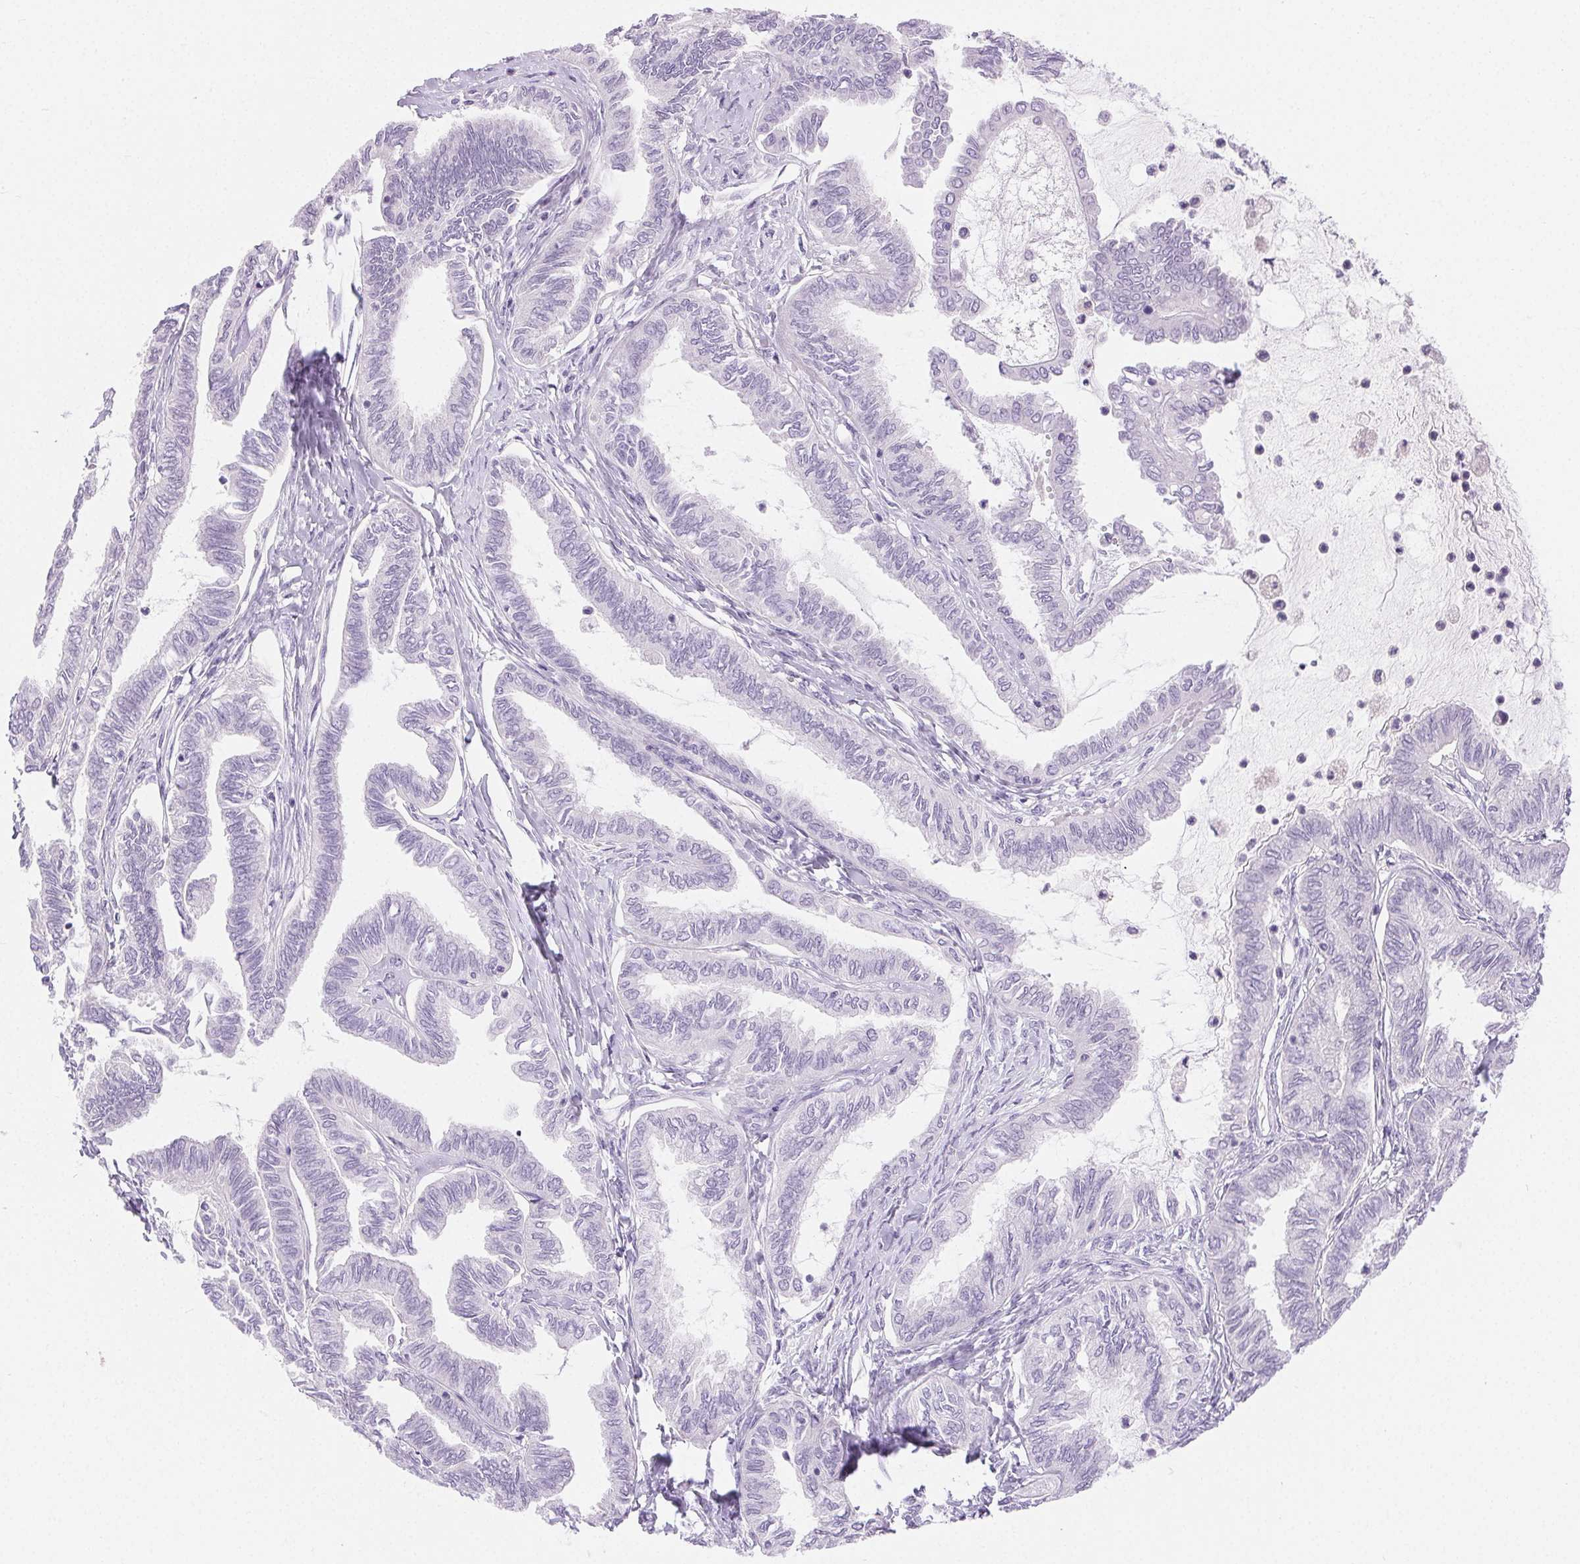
{"staining": {"intensity": "negative", "quantity": "none", "location": "none"}, "tissue": "ovarian cancer", "cell_type": "Tumor cells", "image_type": "cancer", "snomed": [{"axis": "morphology", "description": "Carcinoma, endometroid"}, {"axis": "topography", "description": "Ovary"}], "caption": "This micrograph is of ovarian cancer (endometroid carcinoma) stained with IHC to label a protein in brown with the nuclei are counter-stained blue. There is no staining in tumor cells.", "gene": "CLDN16", "patient": {"sex": "female", "age": 70}}